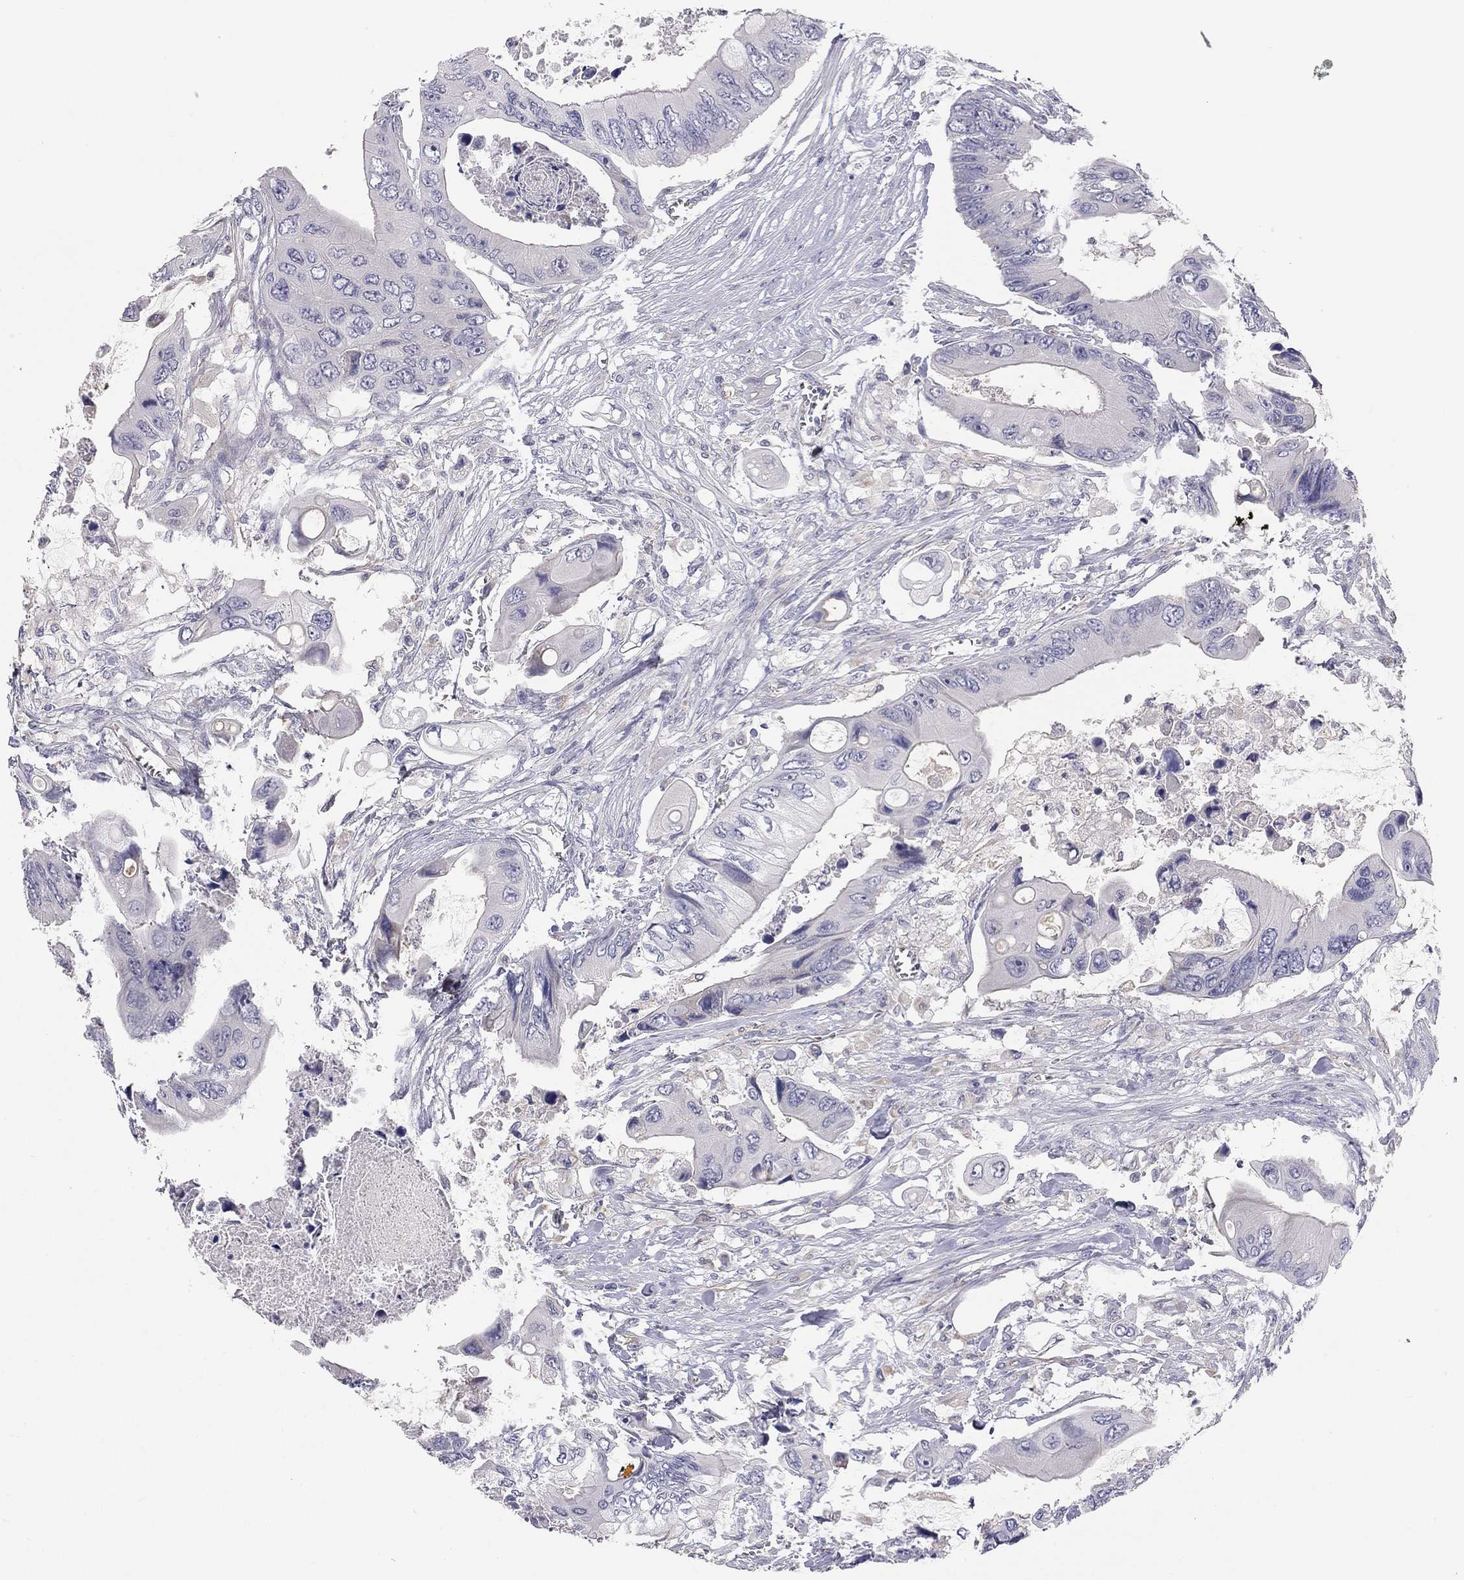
{"staining": {"intensity": "negative", "quantity": "none", "location": "none"}, "tissue": "colorectal cancer", "cell_type": "Tumor cells", "image_type": "cancer", "snomed": [{"axis": "morphology", "description": "Adenocarcinoma, NOS"}, {"axis": "topography", "description": "Rectum"}], "caption": "Immunohistochemical staining of human adenocarcinoma (colorectal) exhibits no significant positivity in tumor cells. (DAB (3,3'-diaminobenzidine) immunohistochemistry visualized using brightfield microscopy, high magnification).", "gene": "GPRC5B", "patient": {"sex": "male", "age": 63}}